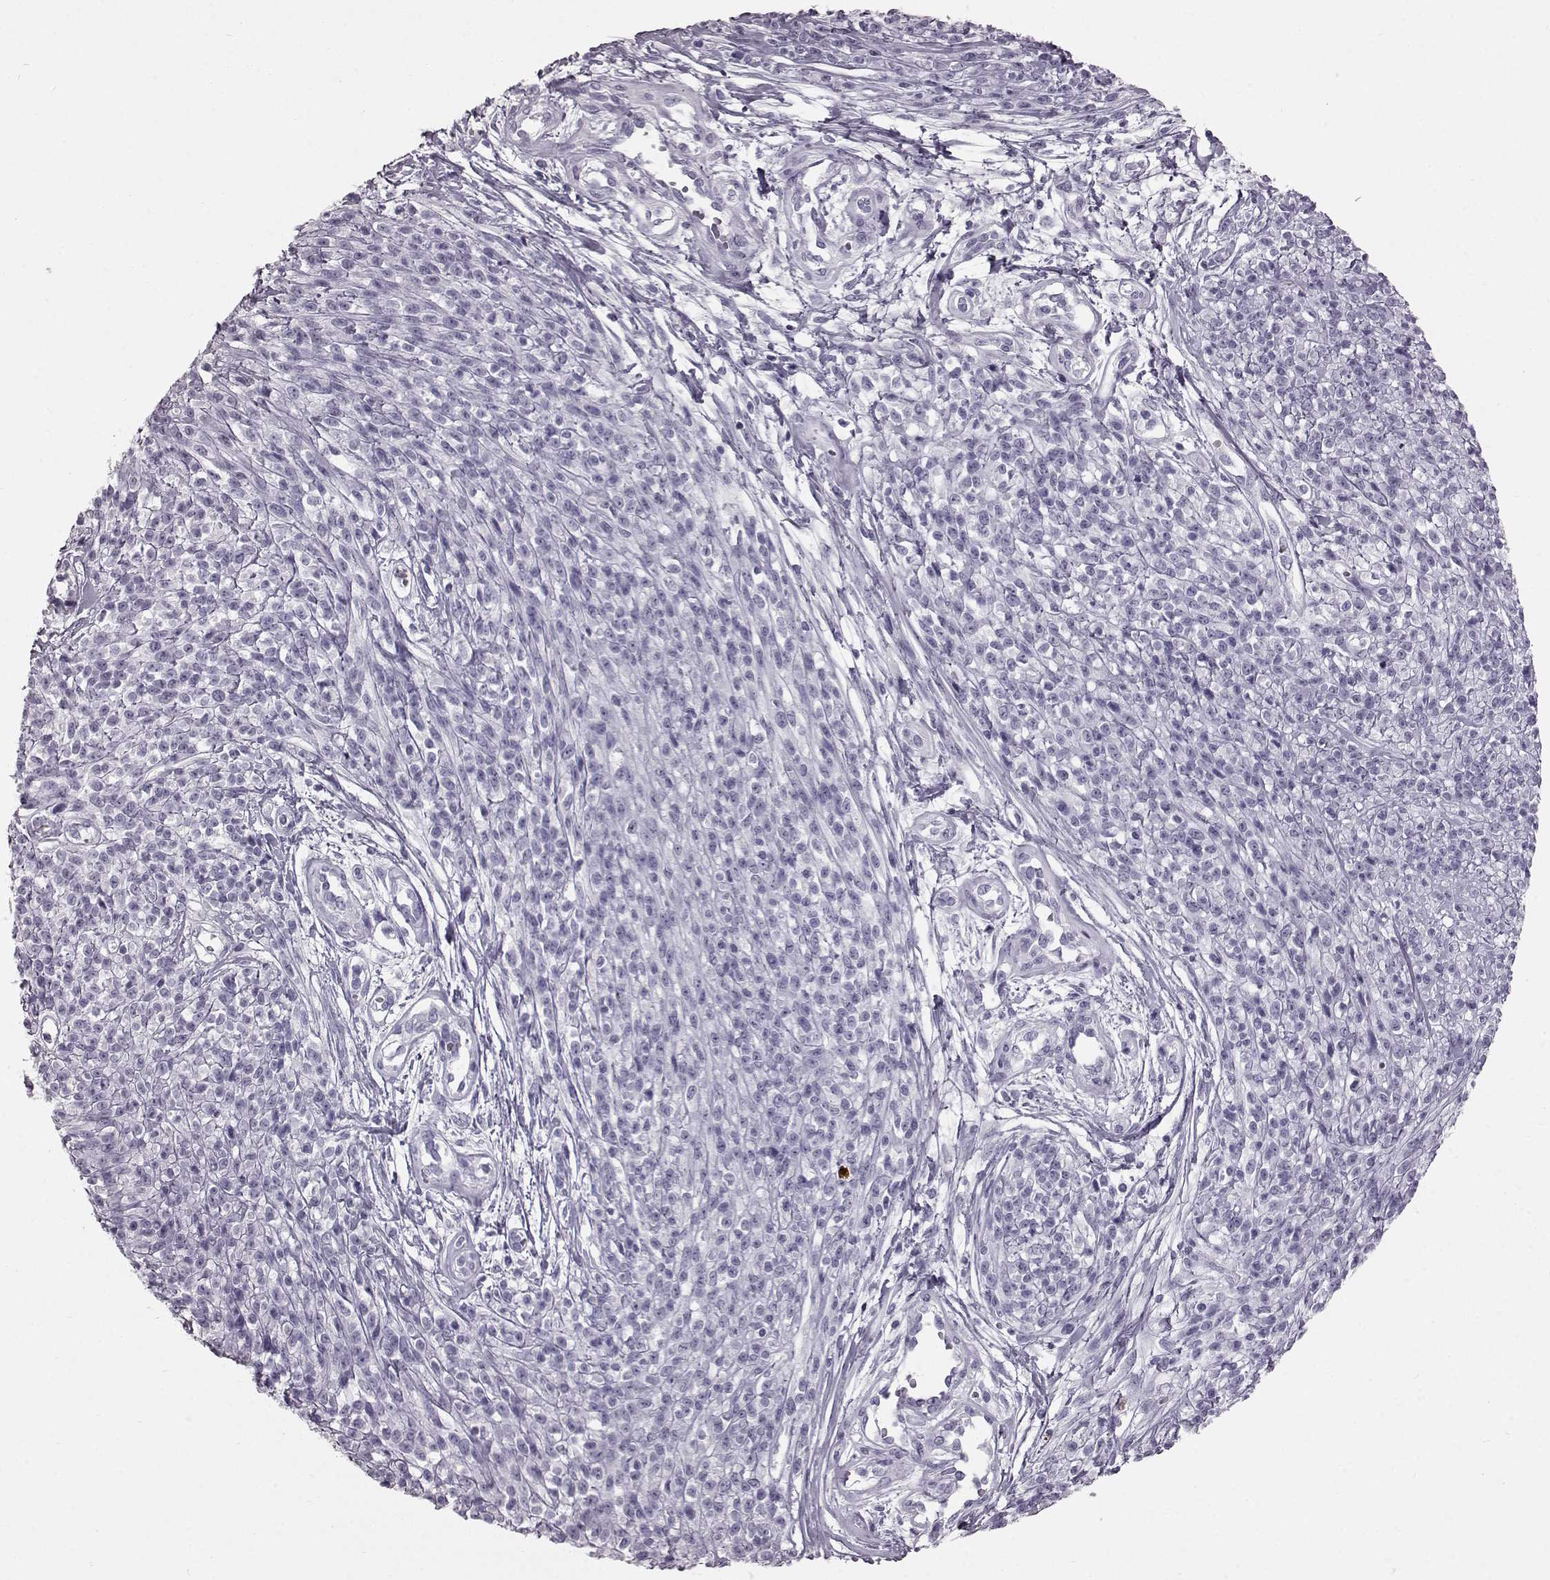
{"staining": {"intensity": "negative", "quantity": "none", "location": "none"}, "tissue": "melanoma", "cell_type": "Tumor cells", "image_type": "cancer", "snomed": [{"axis": "morphology", "description": "Malignant melanoma, NOS"}, {"axis": "topography", "description": "Skin"}, {"axis": "topography", "description": "Skin of trunk"}], "caption": "This is a photomicrograph of immunohistochemistry (IHC) staining of malignant melanoma, which shows no staining in tumor cells.", "gene": "TCHHL1", "patient": {"sex": "male", "age": 74}}